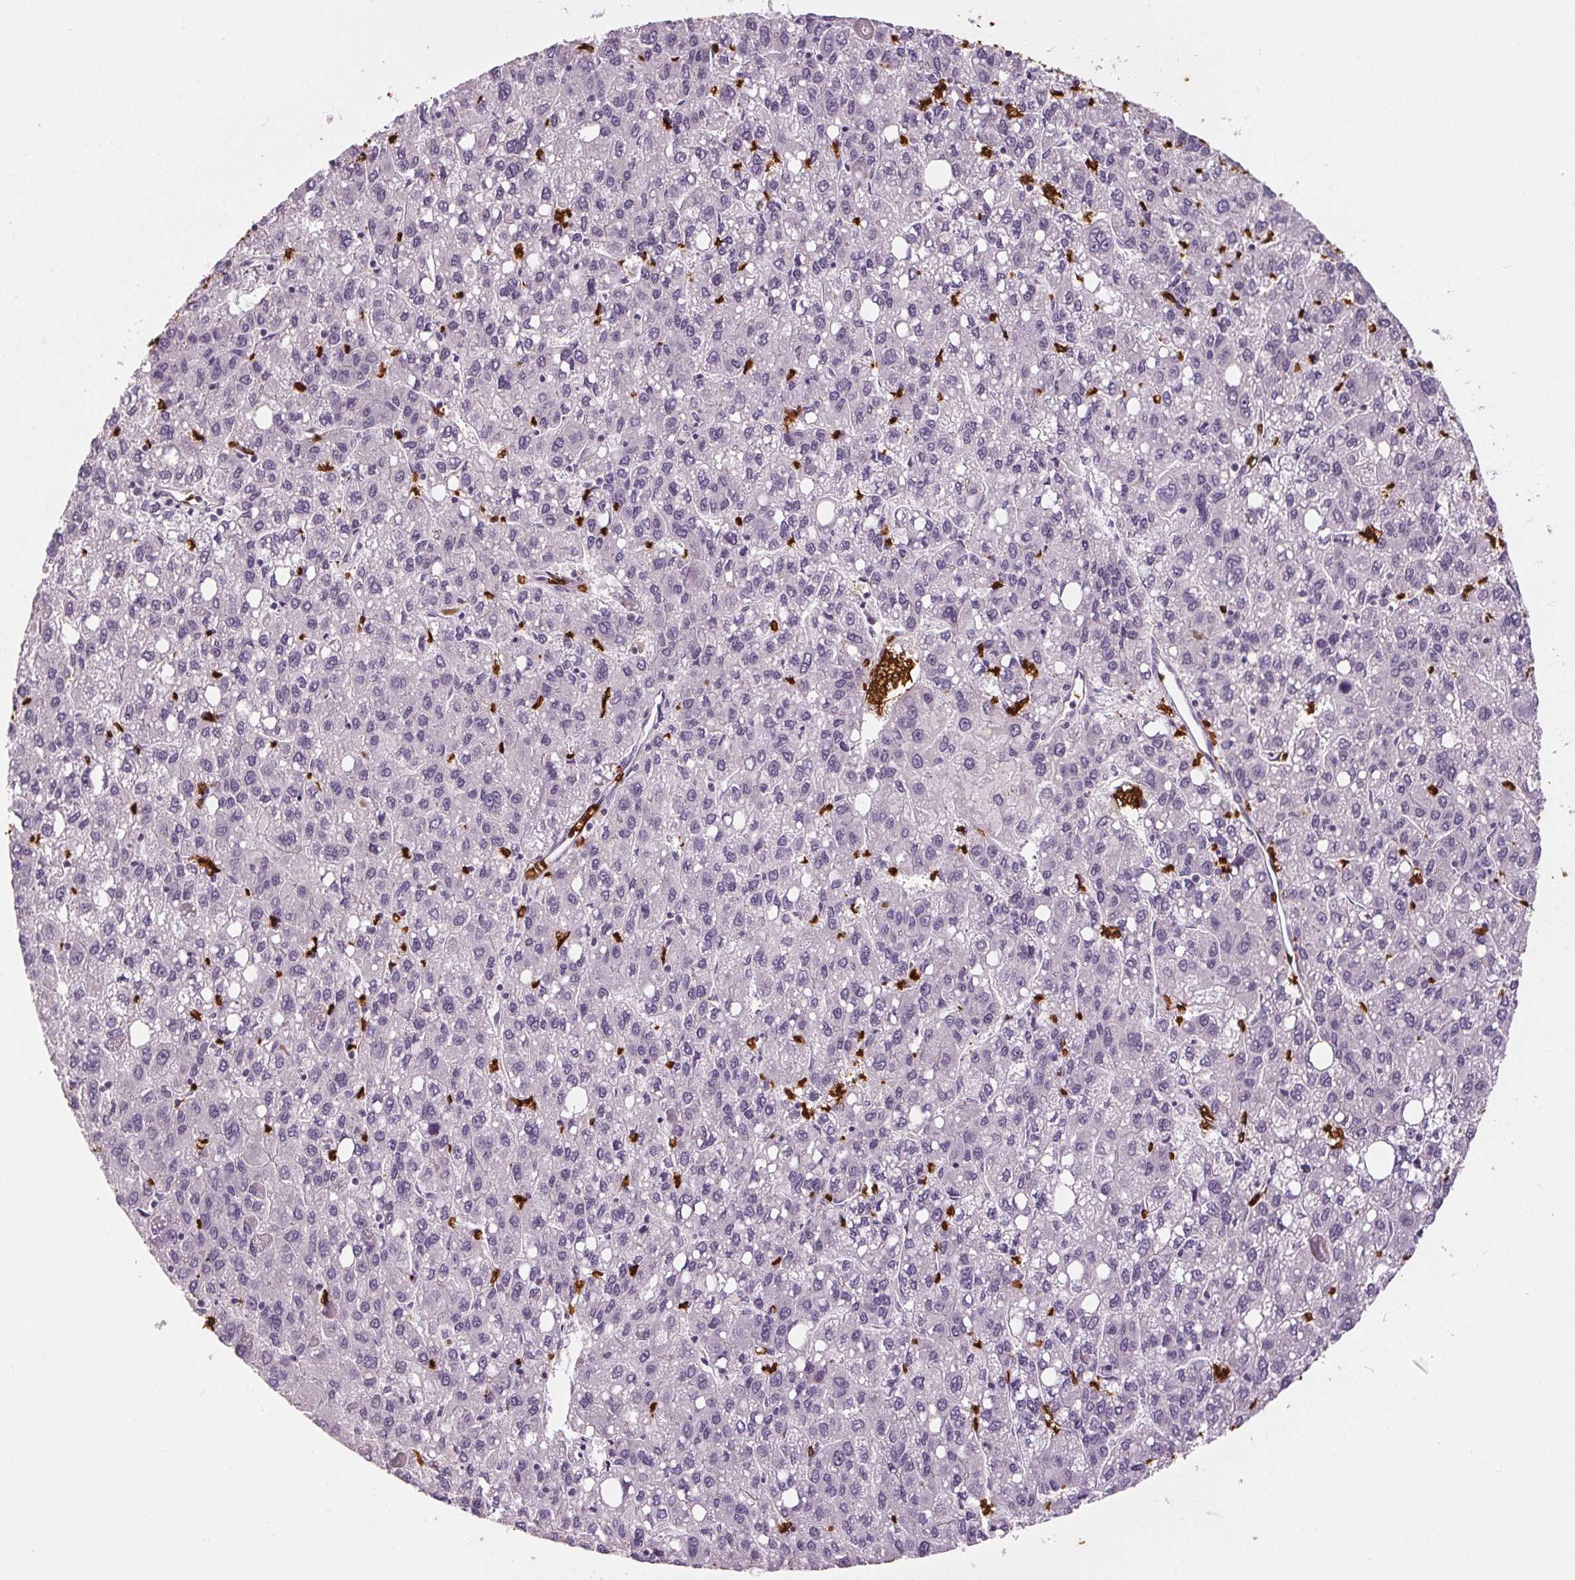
{"staining": {"intensity": "negative", "quantity": "none", "location": "none"}, "tissue": "liver cancer", "cell_type": "Tumor cells", "image_type": "cancer", "snomed": [{"axis": "morphology", "description": "Carcinoma, Hepatocellular, NOS"}, {"axis": "topography", "description": "Liver"}], "caption": "A histopathology image of liver hepatocellular carcinoma stained for a protein exhibits no brown staining in tumor cells. Brightfield microscopy of immunohistochemistry (IHC) stained with DAB (3,3'-diaminobenzidine) (brown) and hematoxylin (blue), captured at high magnification.", "gene": "SLC4A1", "patient": {"sex": "female", "age": 82}}